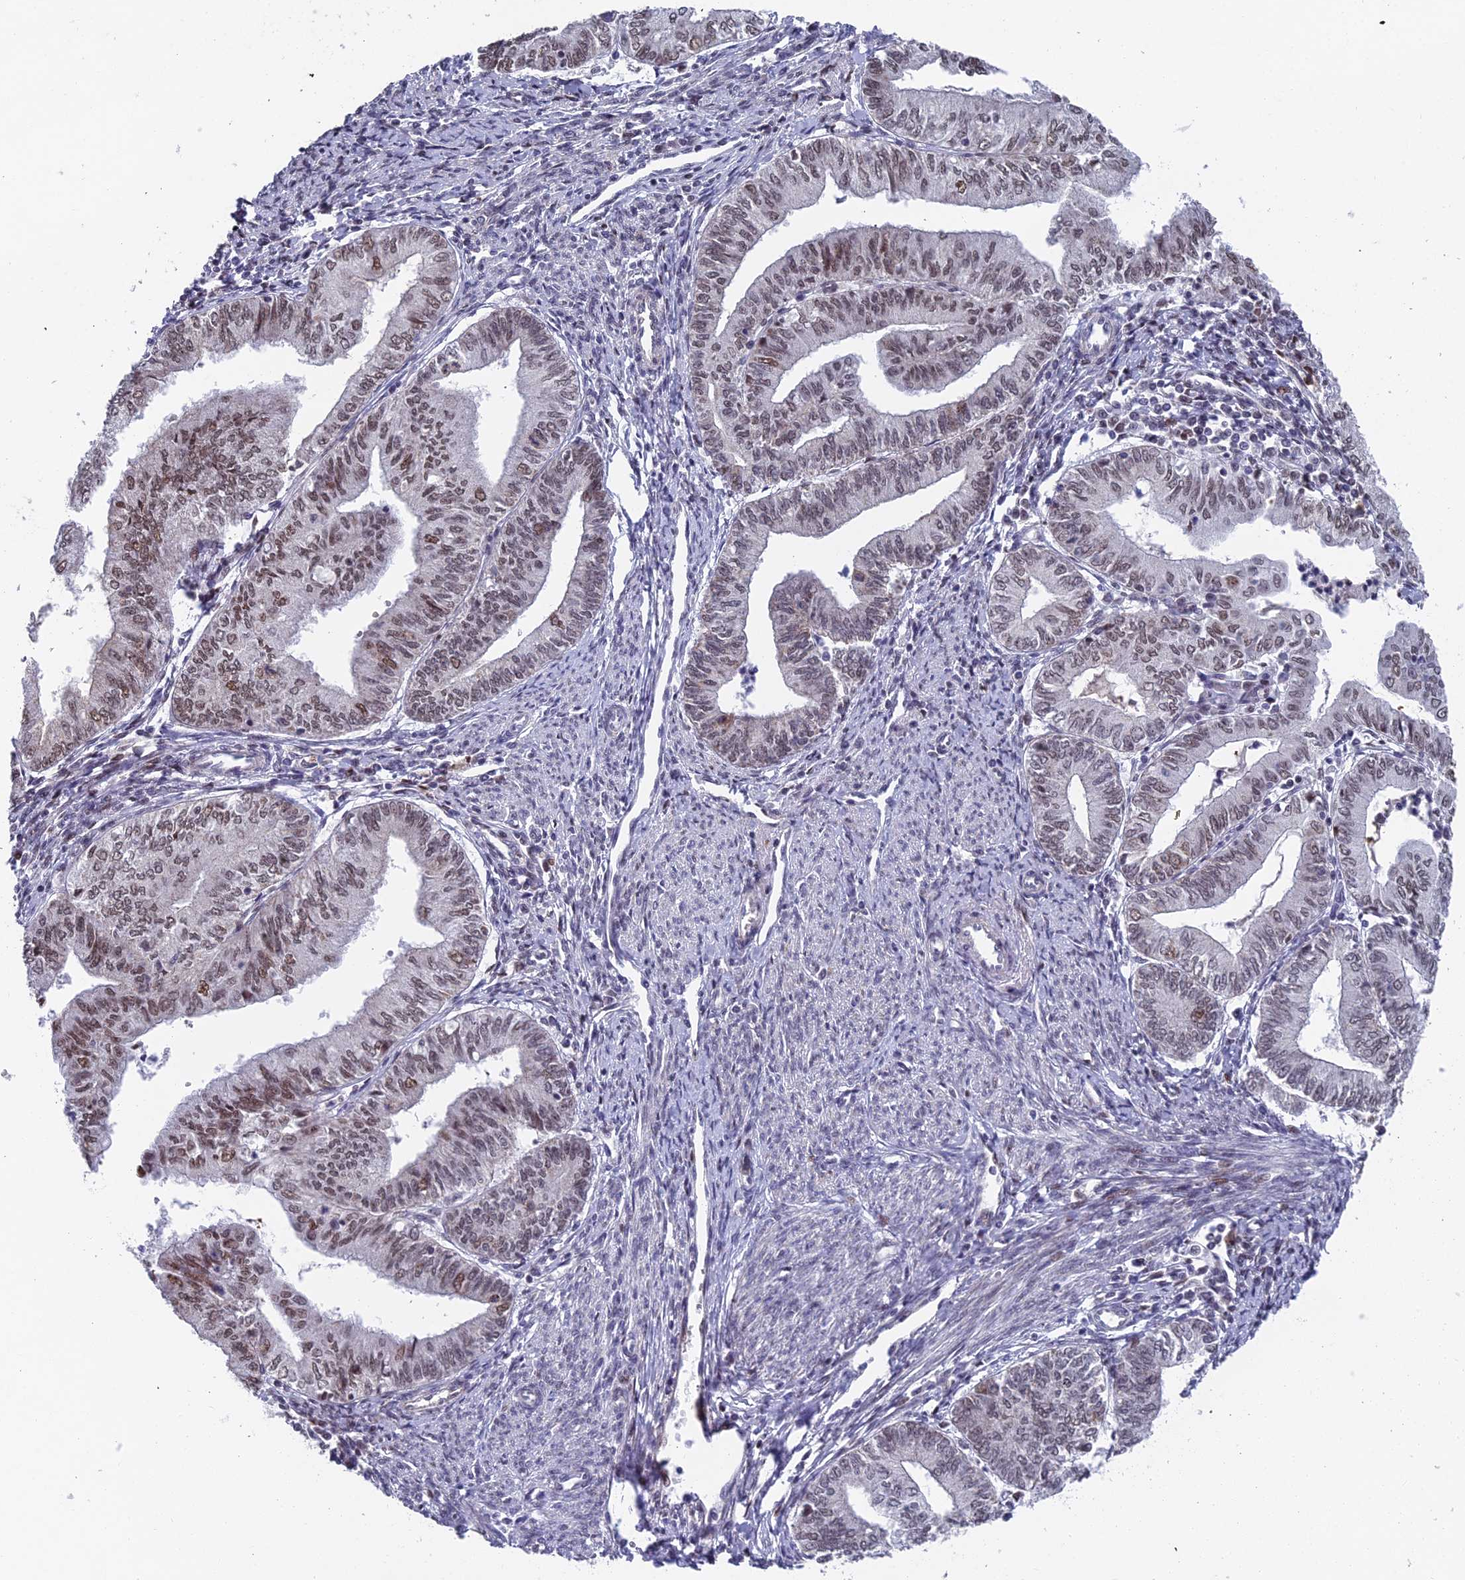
{"staining": {"intensity": "moderate", "quantity": ">75%", "location": "nuclear"}, "tissue": "endometrial cancer", "cell_type": "Tumor cells", "image_type": "cancer", "snomed": [{"axis": "morphology", "description": "Adenocarcinoma, NOS"}, {"axis": "topography", "description": "Endometrium"}], "caption": "This photomicrograph demonstrates immunohistochemistry staining of human adenocarcinoma (endometrial), with medium moderate nuclear positivity in approximately >75% of tumor cells.", "gene": "XKR9", "patient": {"sex": "female", "age": 66}}